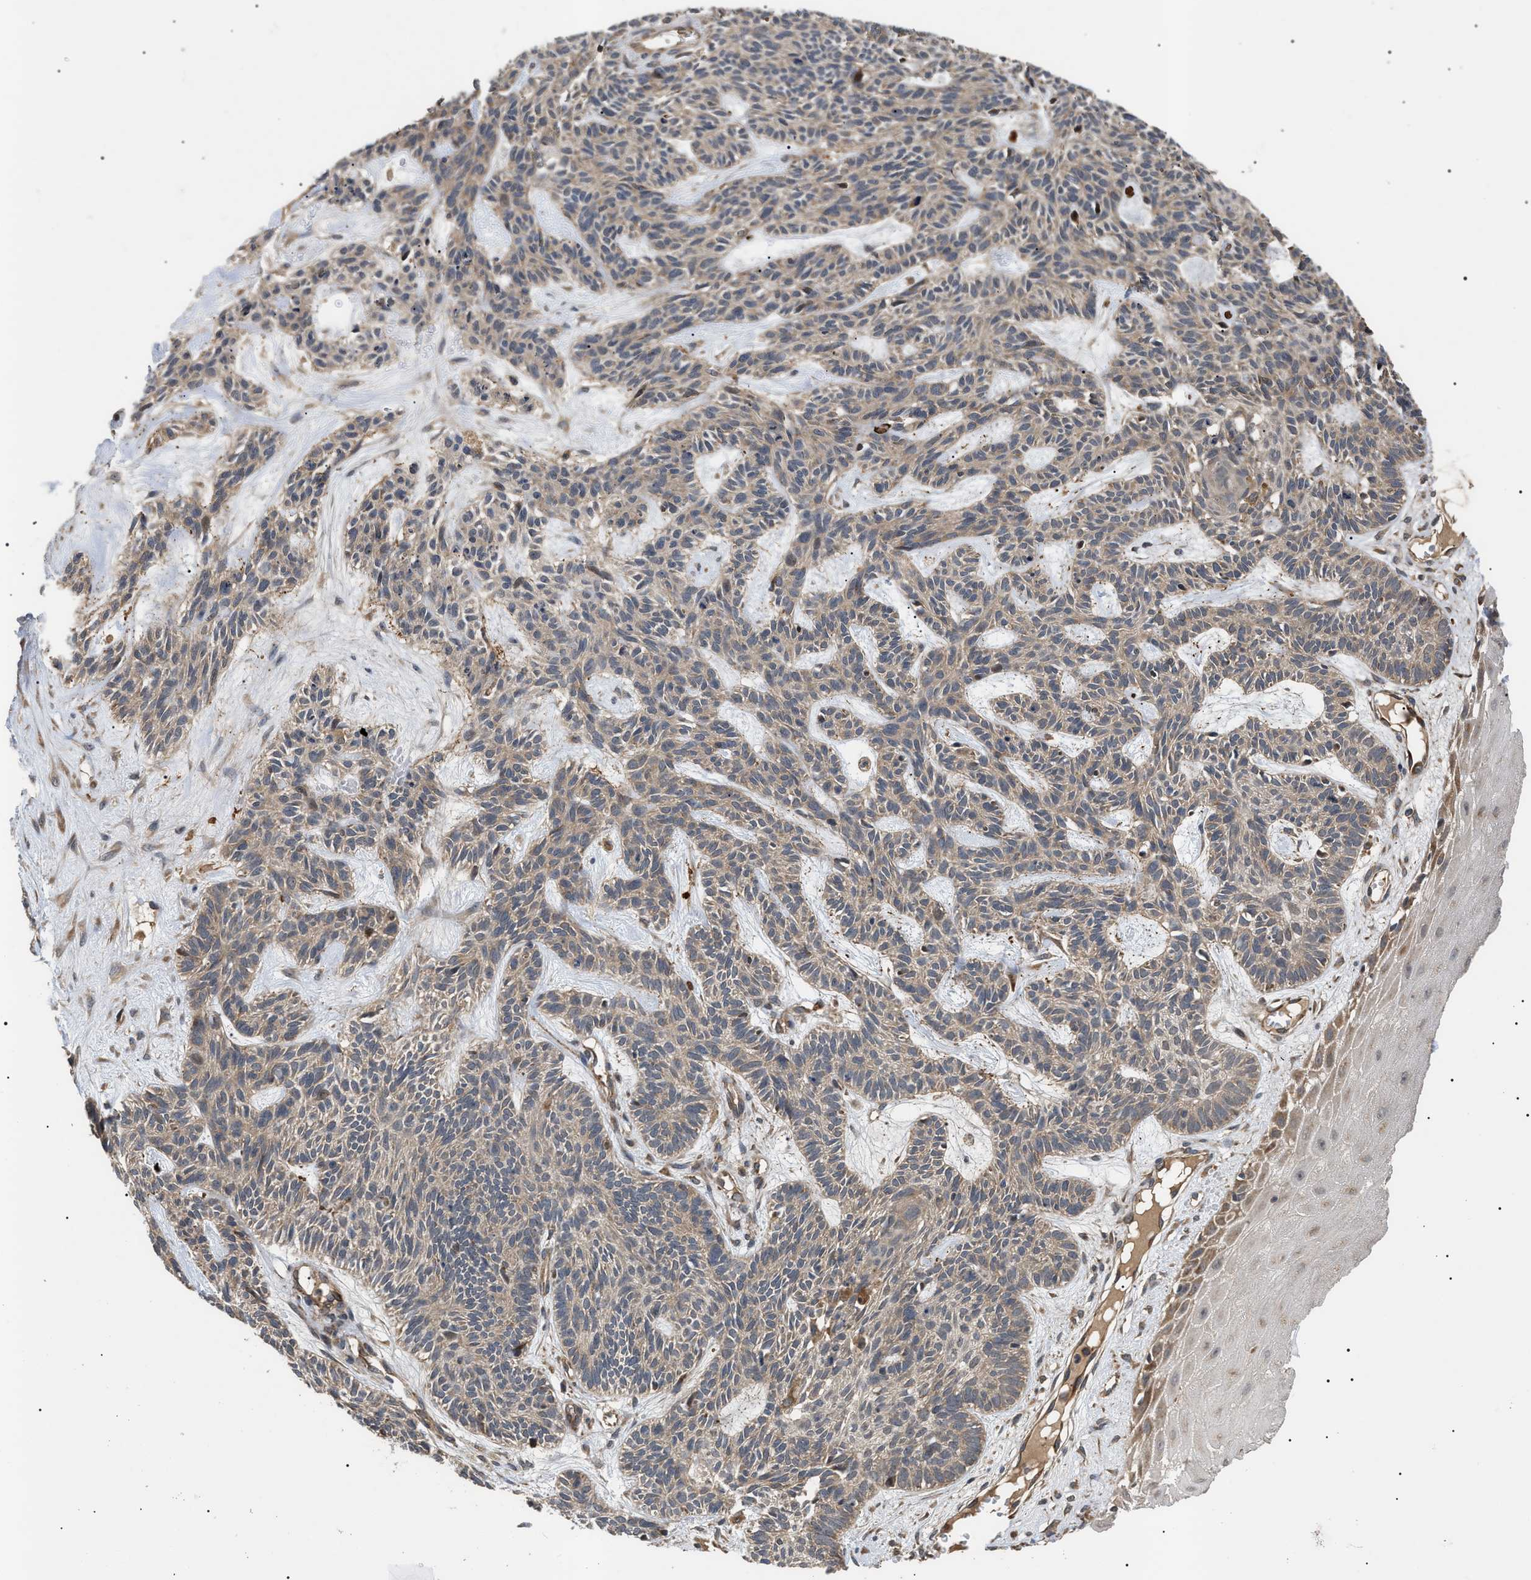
{"staining": {"intensity": "weak", "quantity": ">75%", "location": "cytoplasmic/membranous"}, "tissue": "skin cancer", "cell_type": "Tumor cells", "image_type": "cancer", "snomed": [{"axis": "morphology", "description": "Basal cell carcinoma"}, {"axis": "topography", "description": "Skin"}], "caption": "Brown immunohistochemical staining in human skin cancer (basal cell carcinoma) shows weak cytoplasmic/membranous expression in approximately >75% of tumor cells.", "gene": "ASTL", "patient": {"sex": "male", "age": 67}}